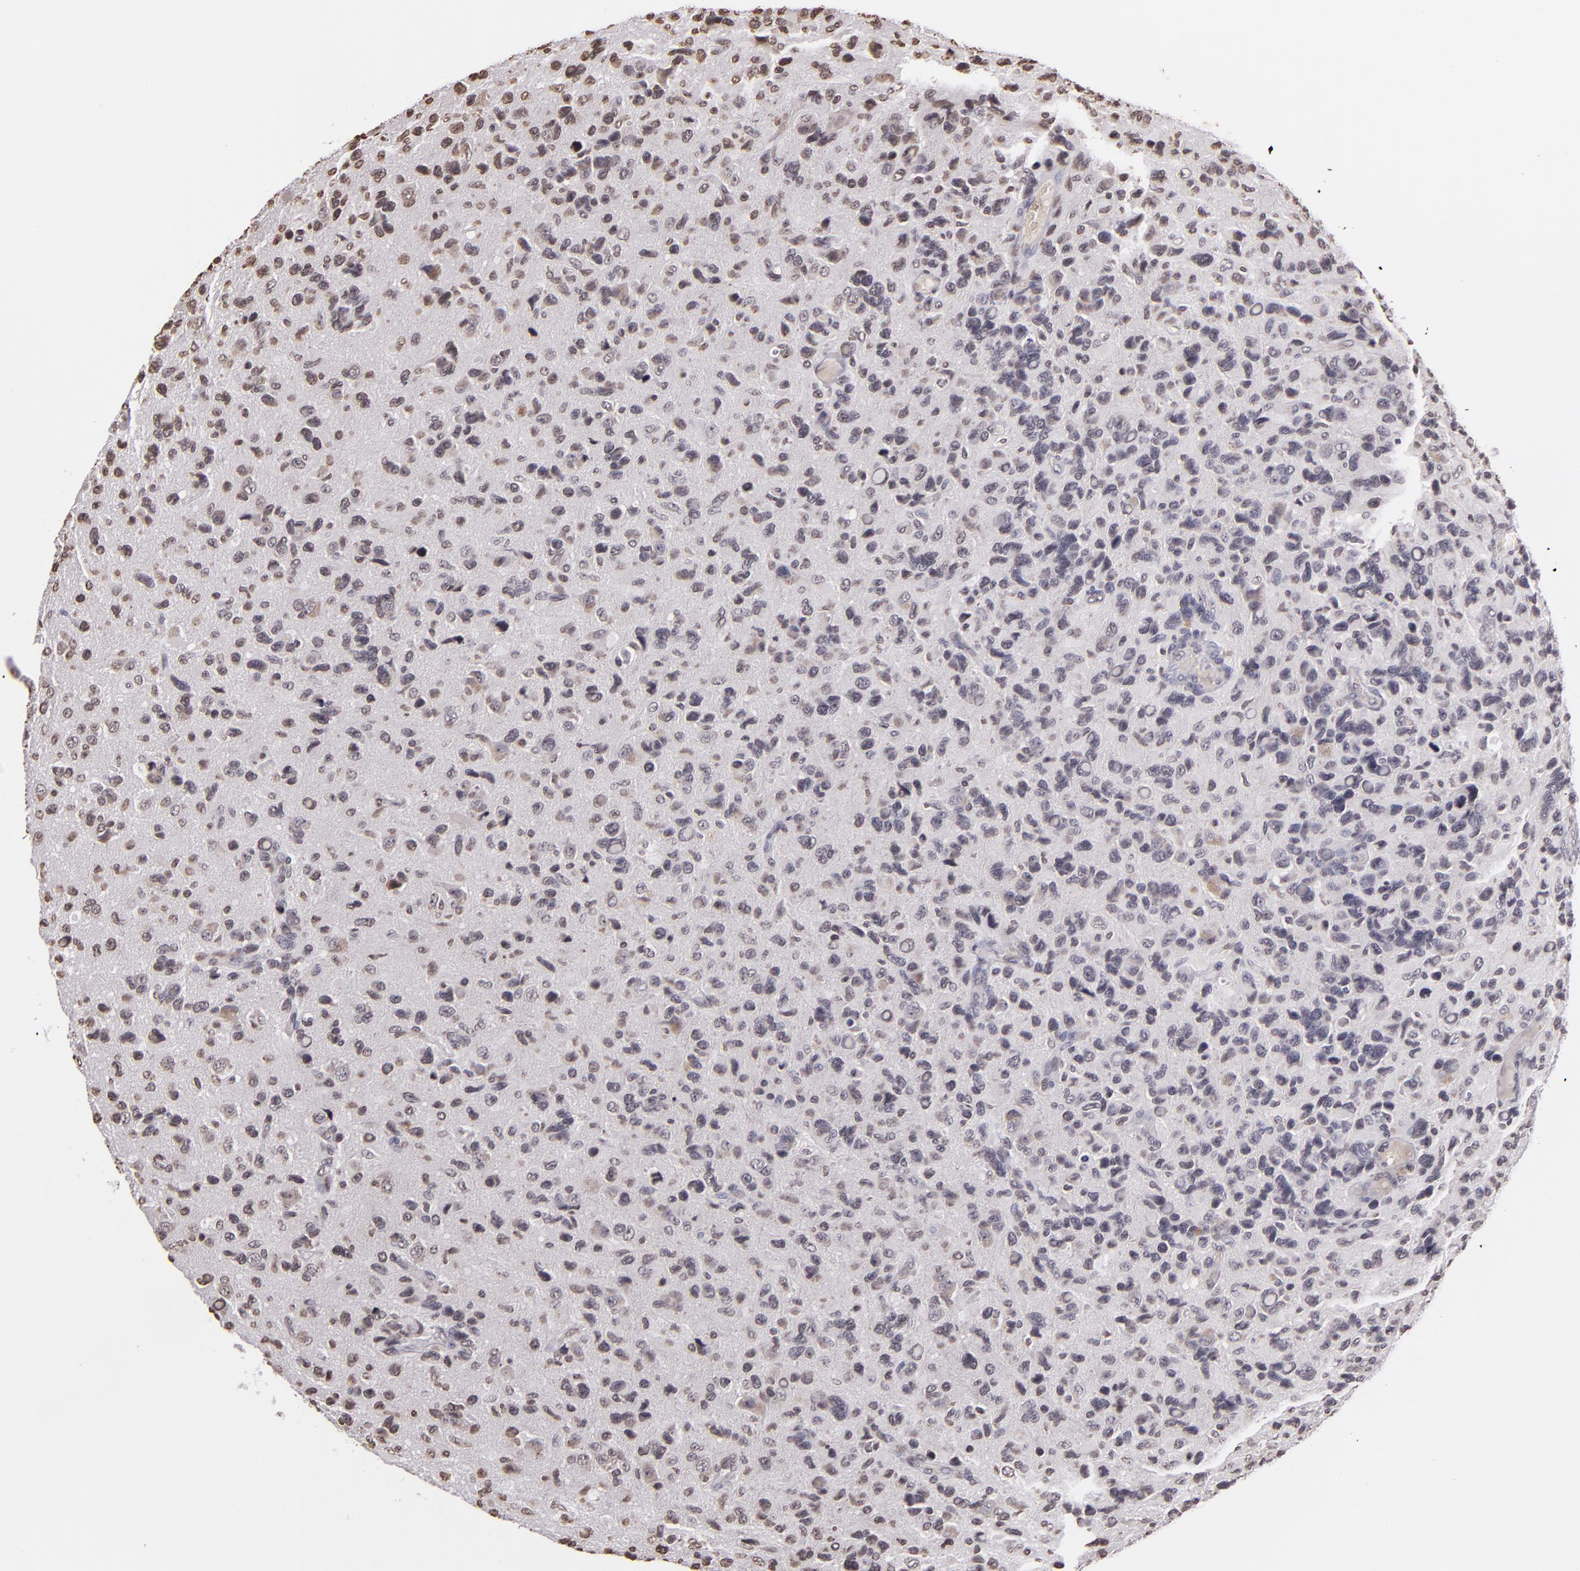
{"staining": {"intensity": "negative", "quantity": "none", "location": "none"}, "tissue": "glioma", "cell_type": "Tumor cells", "image_type": "cancer", "snomed": [{"axis": "morphology", "description": "Glioma, malignant, High grade"}, {"axis": "topography", "description": "Brain"}], "caption": "DAB (3,3'-diaminobenzidine) immunohistochemical staining of glioma exhibits no significant expression in tumor cells.", "gene": "THRB", "patient": {"sex": "male", "age": 77}}